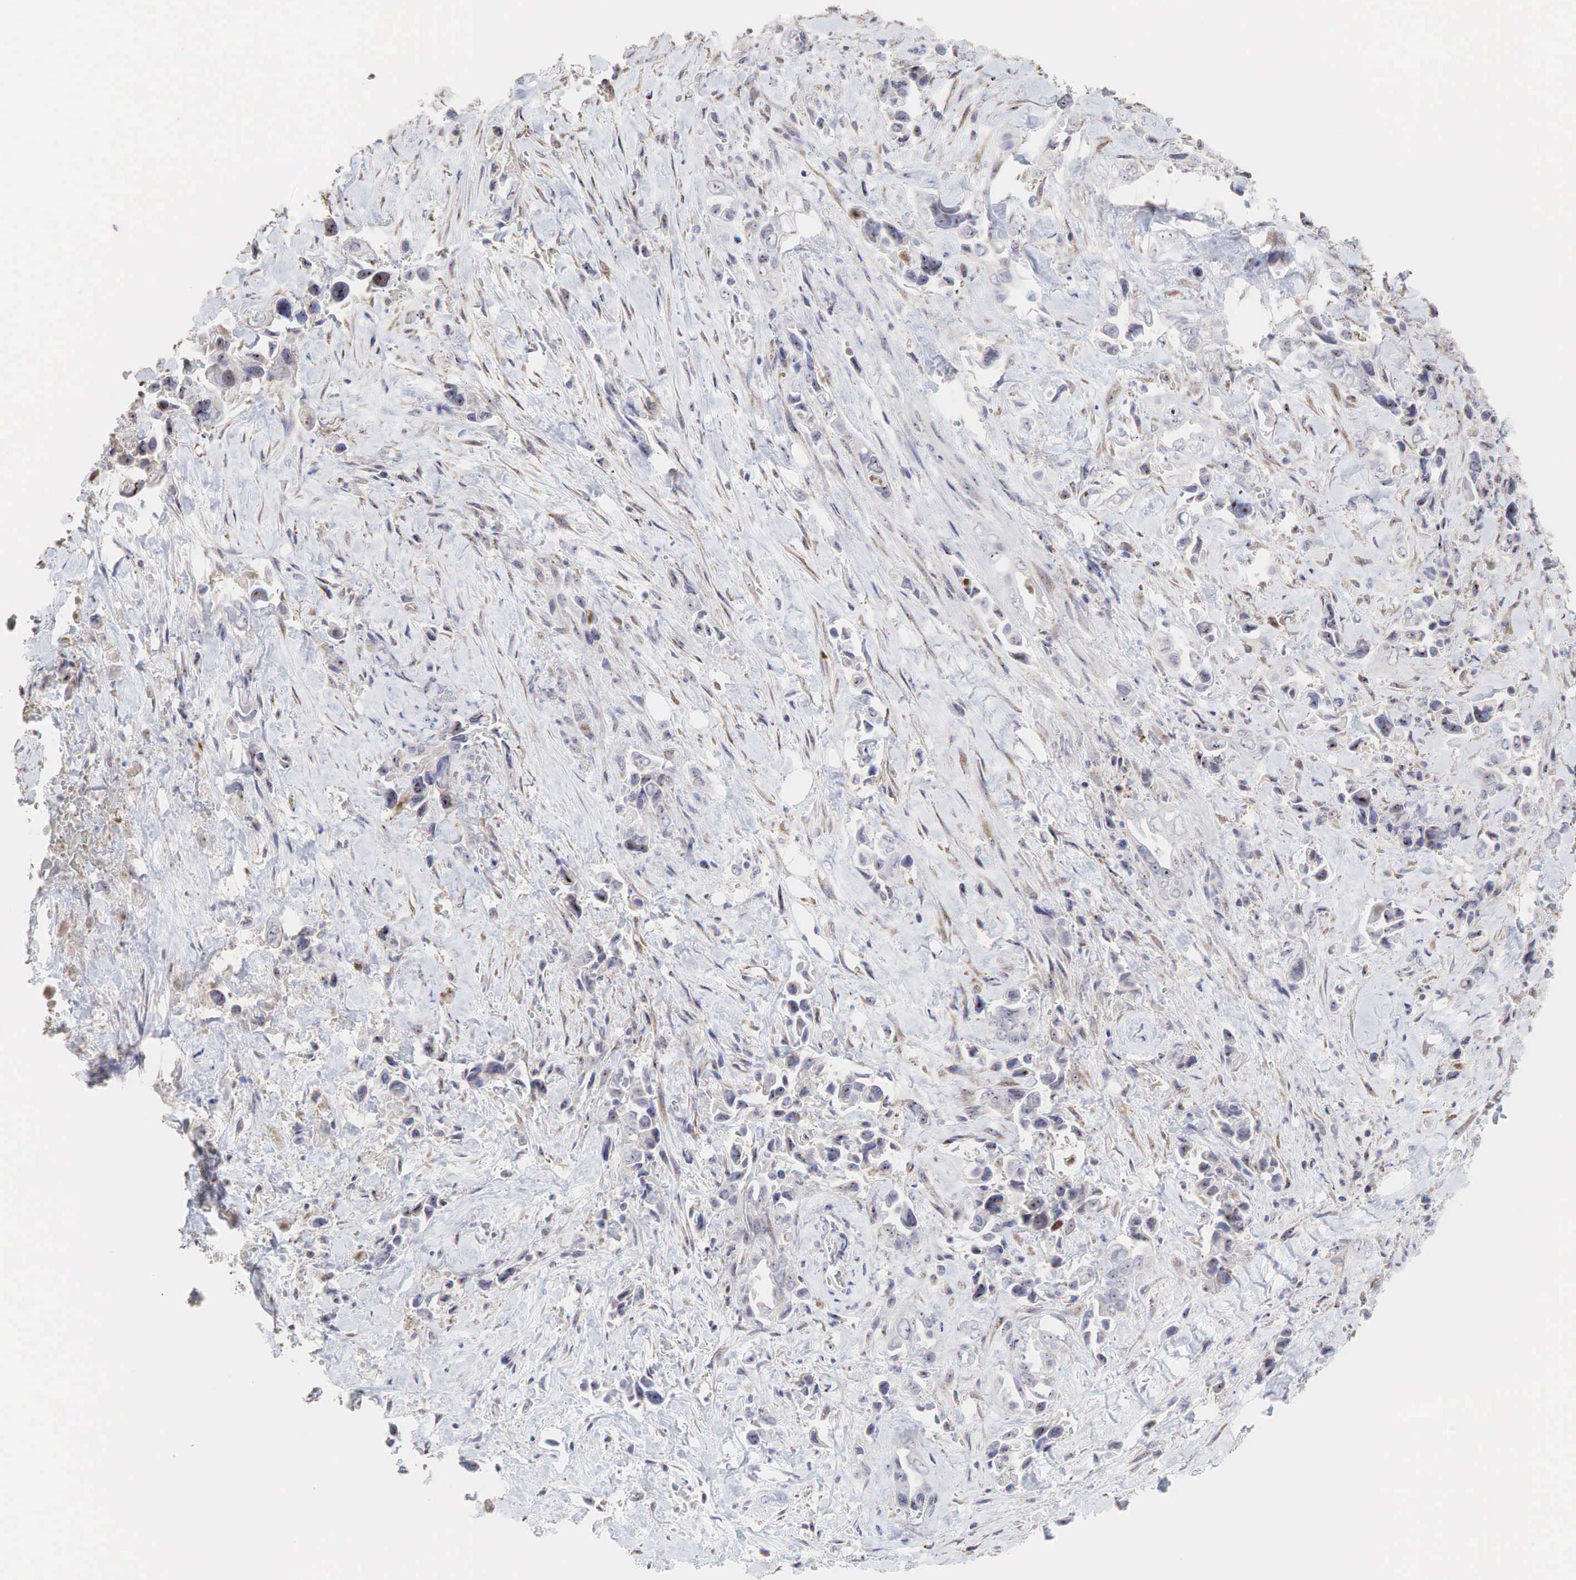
{"staining": {"intensity": "negative", "quantity": "none", "location": "none"}, "tissue": "pancreatic cancer", "cell_type": "Tumor cells", "image_type": "cancer", "snomed": [{"axis": "morphology", "description": "Adenocarcinoma, NOS"}, {"axis": "topography", "description": "Pancreas"}], "caption": "The micrograph reveals no staining of tumor cells in adenocarcinoma (pancreatic).", "gene": "DKC1", "patient": {"sex": "male", "age": 69}}